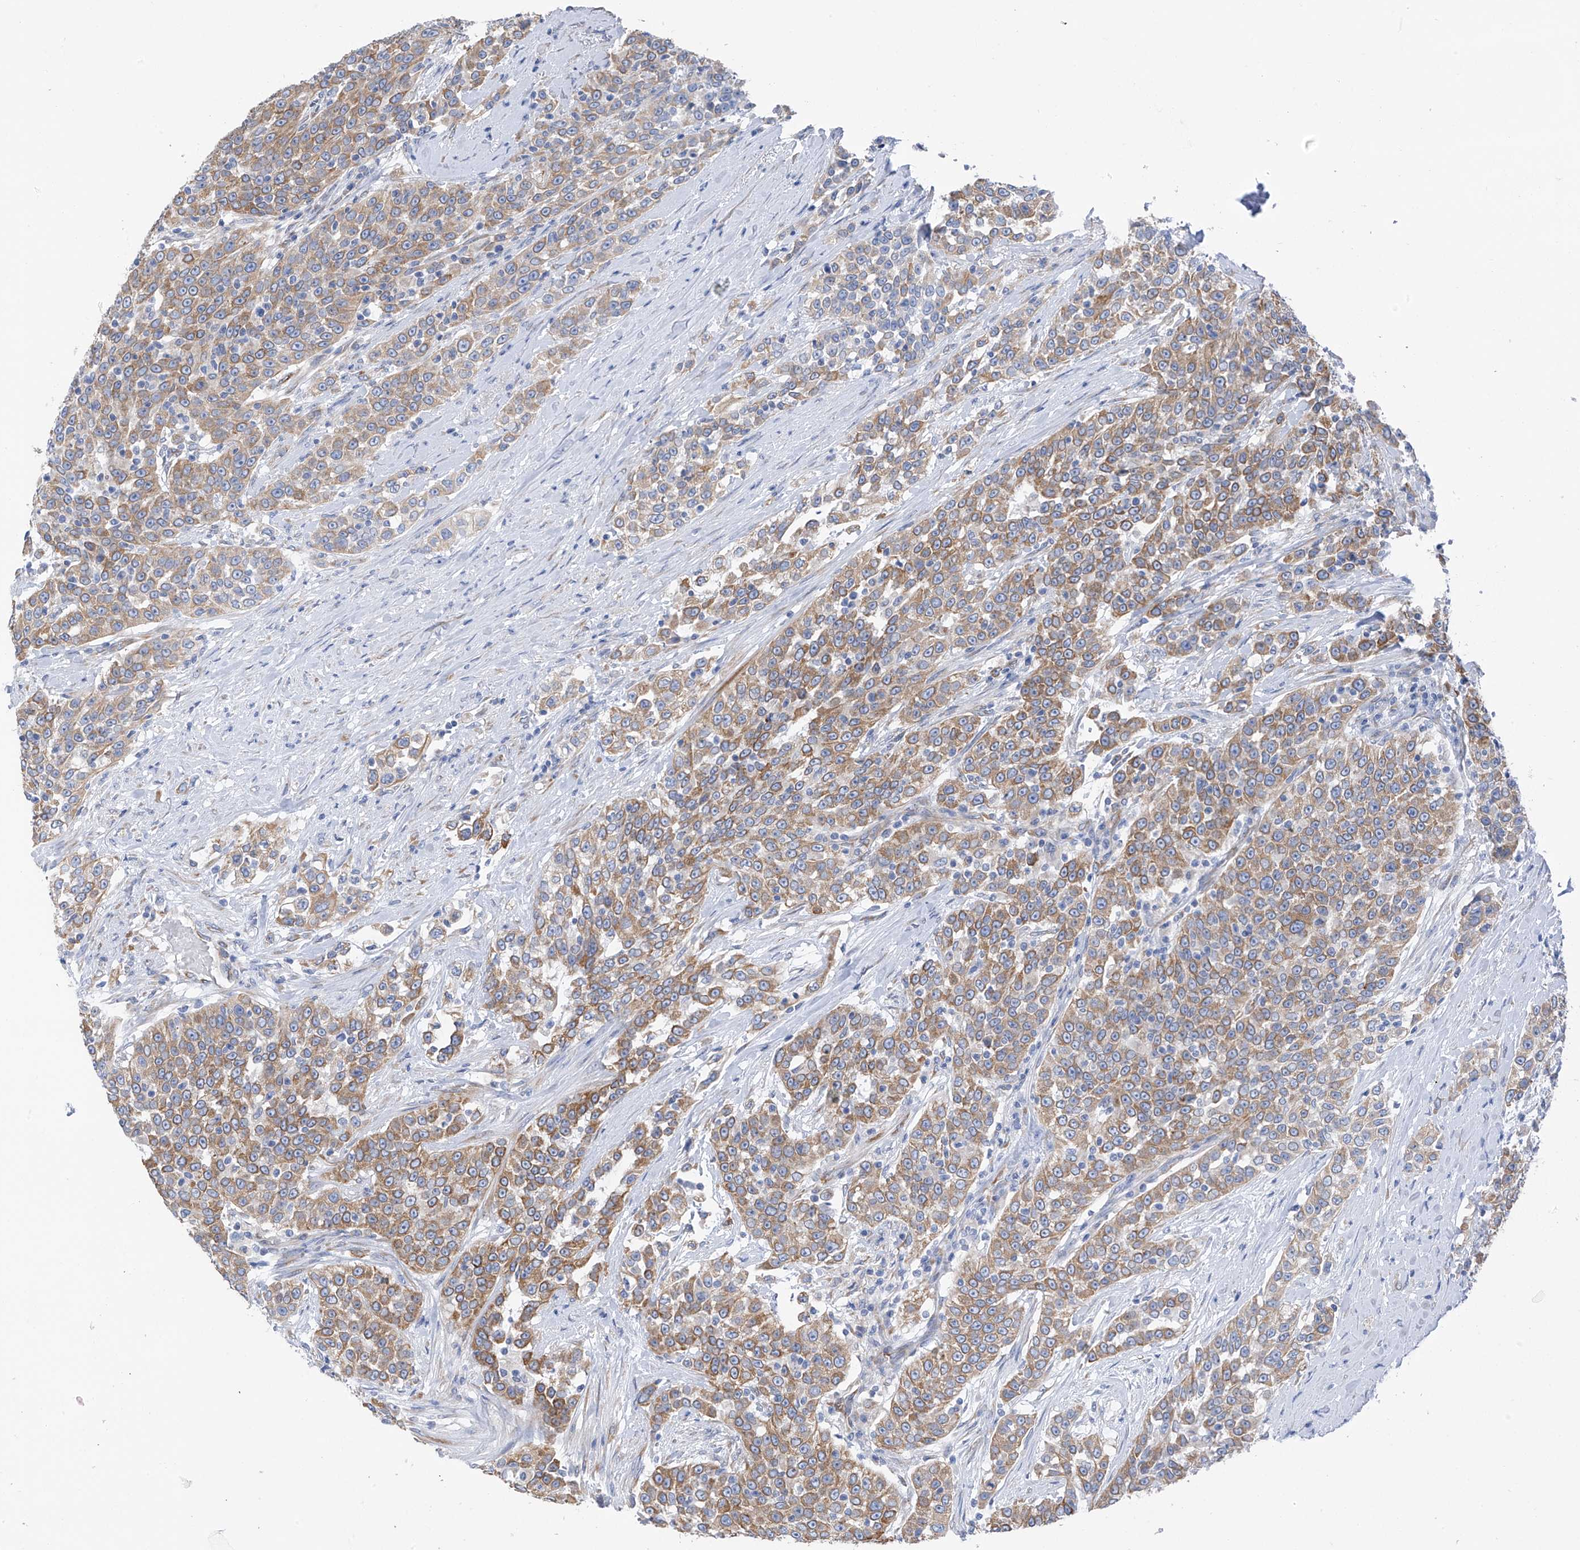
{"staining": {"intensity": "moderate", "quantity": ">75%", "location": "cytoplasmic/membranous"}, "tissue": "urothelial cancer", "cell_type": "Tumor cells", "image_type": "cancer", "snomed": [{"axis": "morphology", "description": "Urothelial carcinoma, High grade"}, {"axis": "topography", "description": "Urinary bladder"}], "caption": "Immunohistochemical staining of urothelial carcinoma (high-grade) demonstrates medium levels of moderate cytoplasmic/membranous protein expression in approximately >75% of tumor cells.", "gene": "RCN2", "patient": {"sex": "female", "age": 80}}